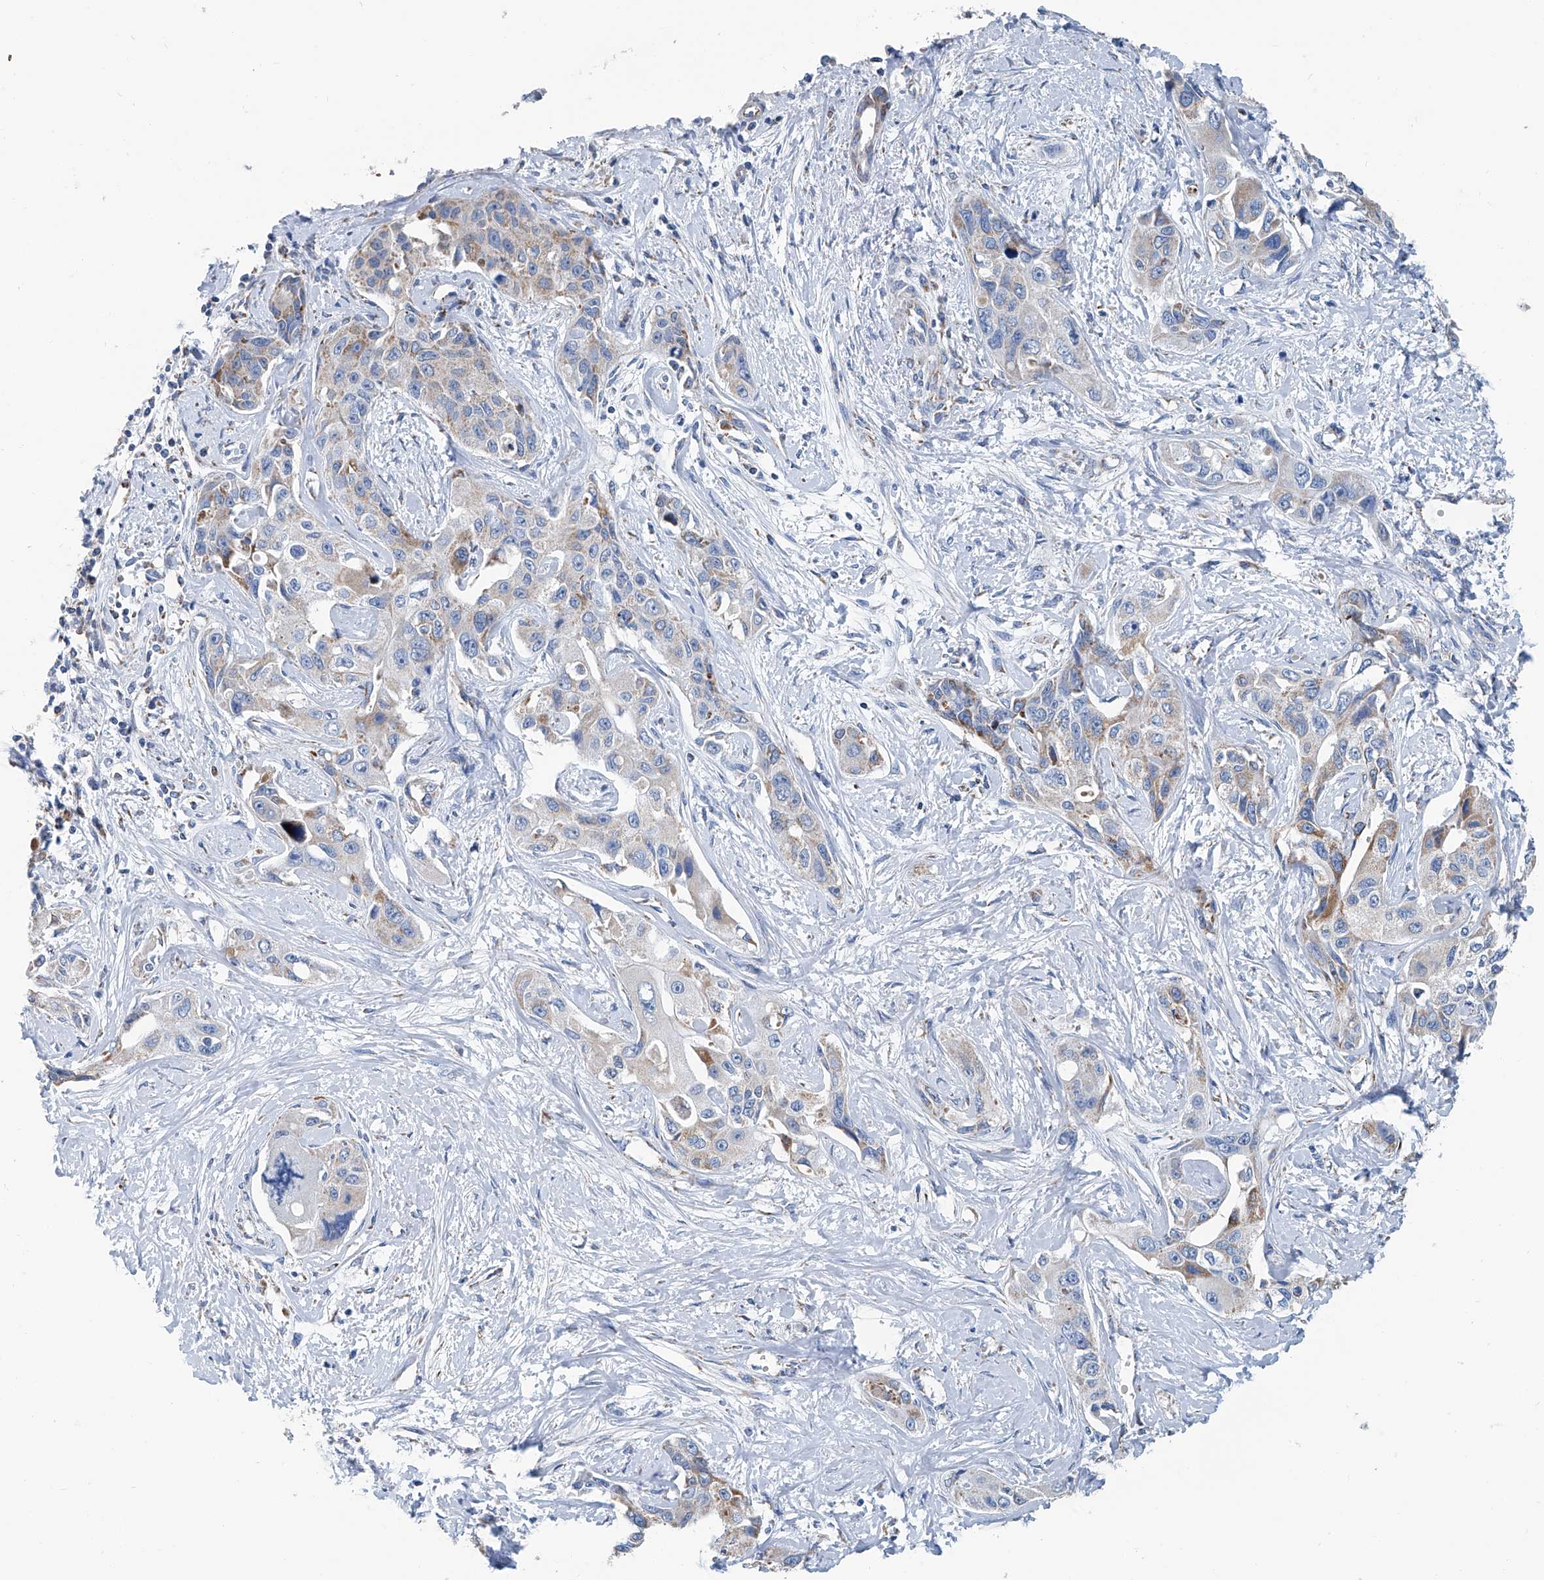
{"staining": {"intensity": "moderate", "quantity": "<25%", "location": "cytoplasmic/membranous"}, "tissue": "liver cancer", "cell_type": "Tumor cells", "image_type": "cancer", "snomed": [{"axis": "morphology", "description": "Cholangiocarcinoma"}, {"axis": "topography", "description": "Liver"}], "caption": "The immunohistochemical stain labels moderate cytoplasmic/membranous positivity in tumor cells of liver cancer tissue.", "gene": "MT-ND1", "patient": {"sex": "male", "age": 59}}